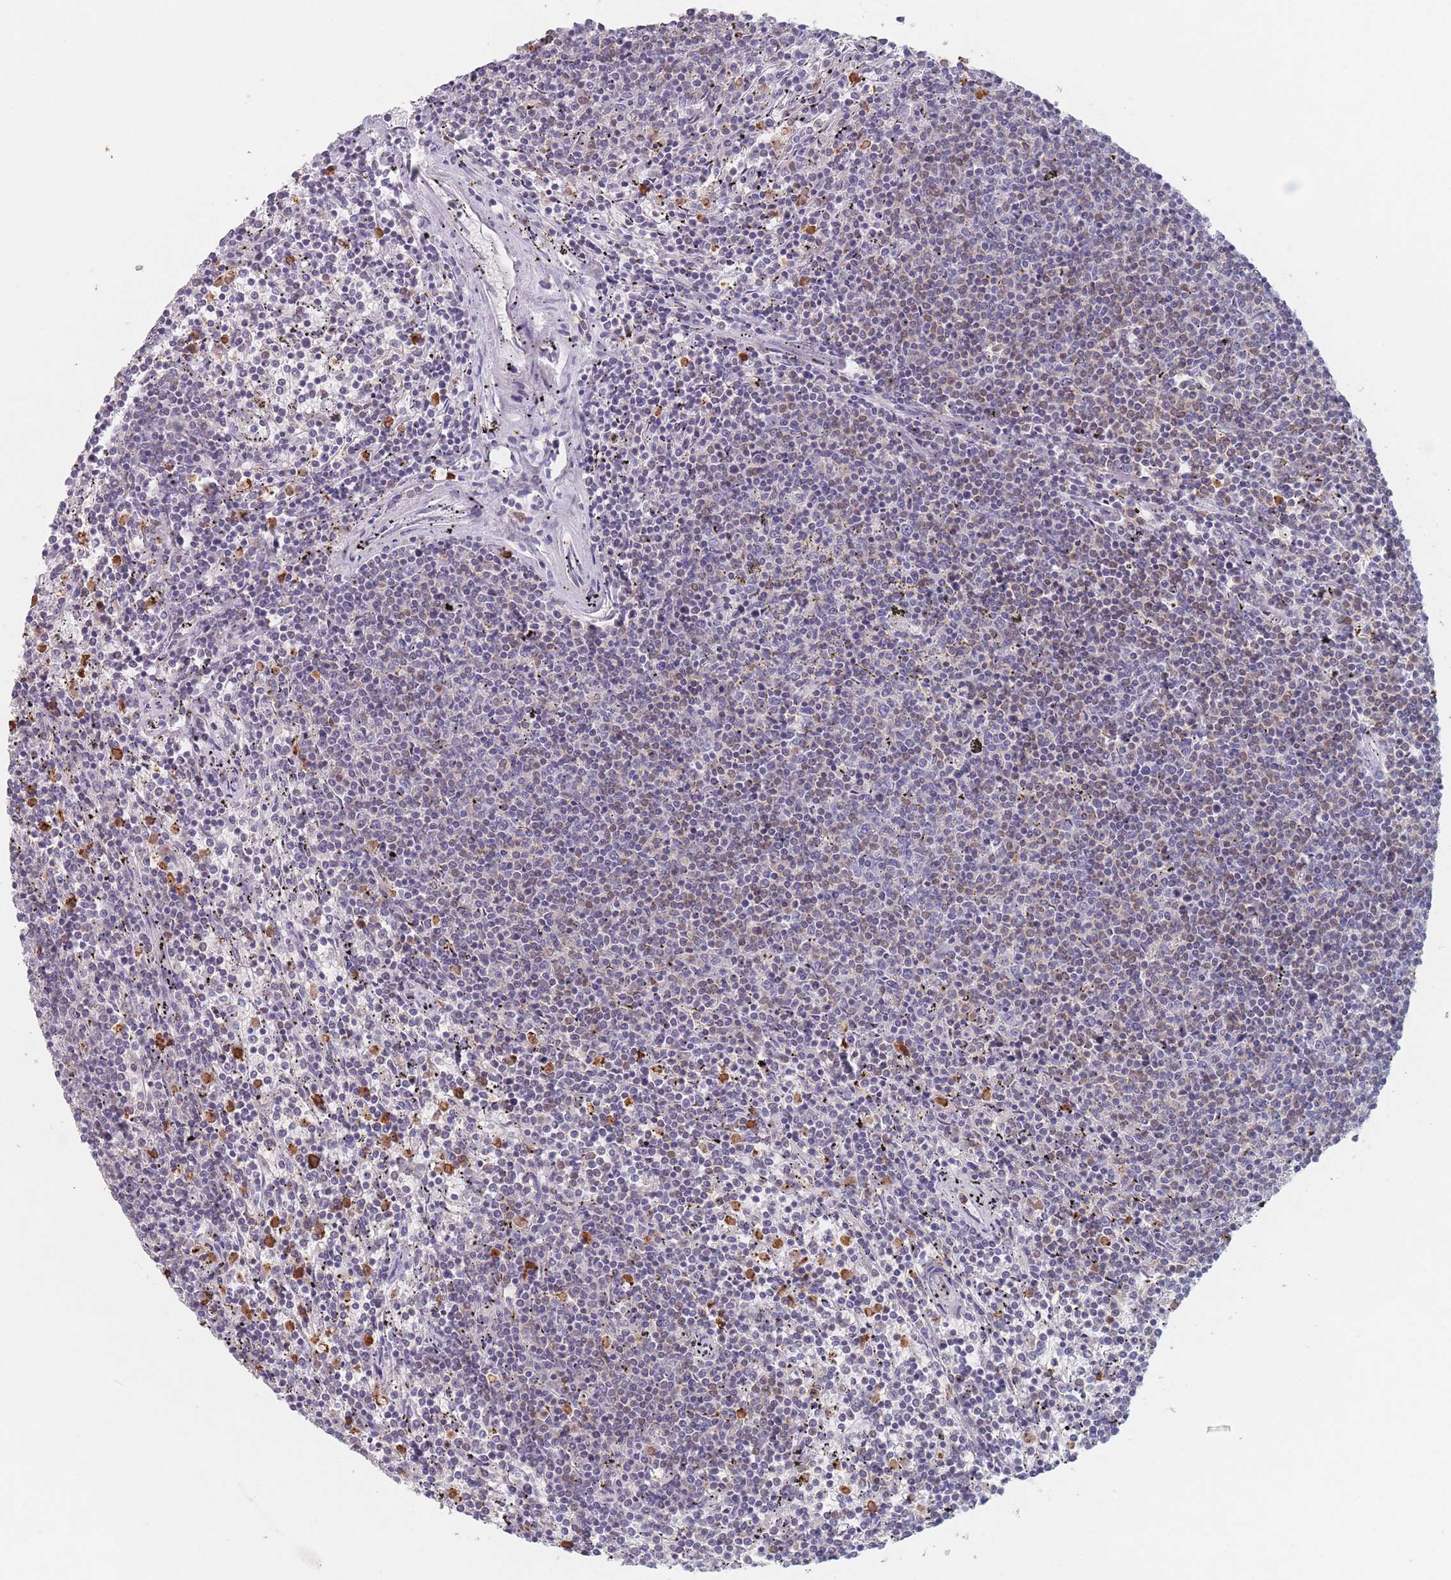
{"staining": {"intensity": "negative", "quantity": "none", "location": "none"}, "tissue": "lymphoma", "cell_type": "Tumor cells", "image_type": "cancer", "snomed": [{"axis": "morphology", "description": "Malignant lymphoma, non-Hodgkin's type, Low grade"}, {"axis": "topography", "description": "Spleen"}], "caption": "High power microscopy micrograph of an immunohistochemistry (IHC) photomicrograph of lymphoma, revealing no significant positivity in tumor cells.", "gene": "ATP1A3", "patient": {"sex": "female", "age": 50}}